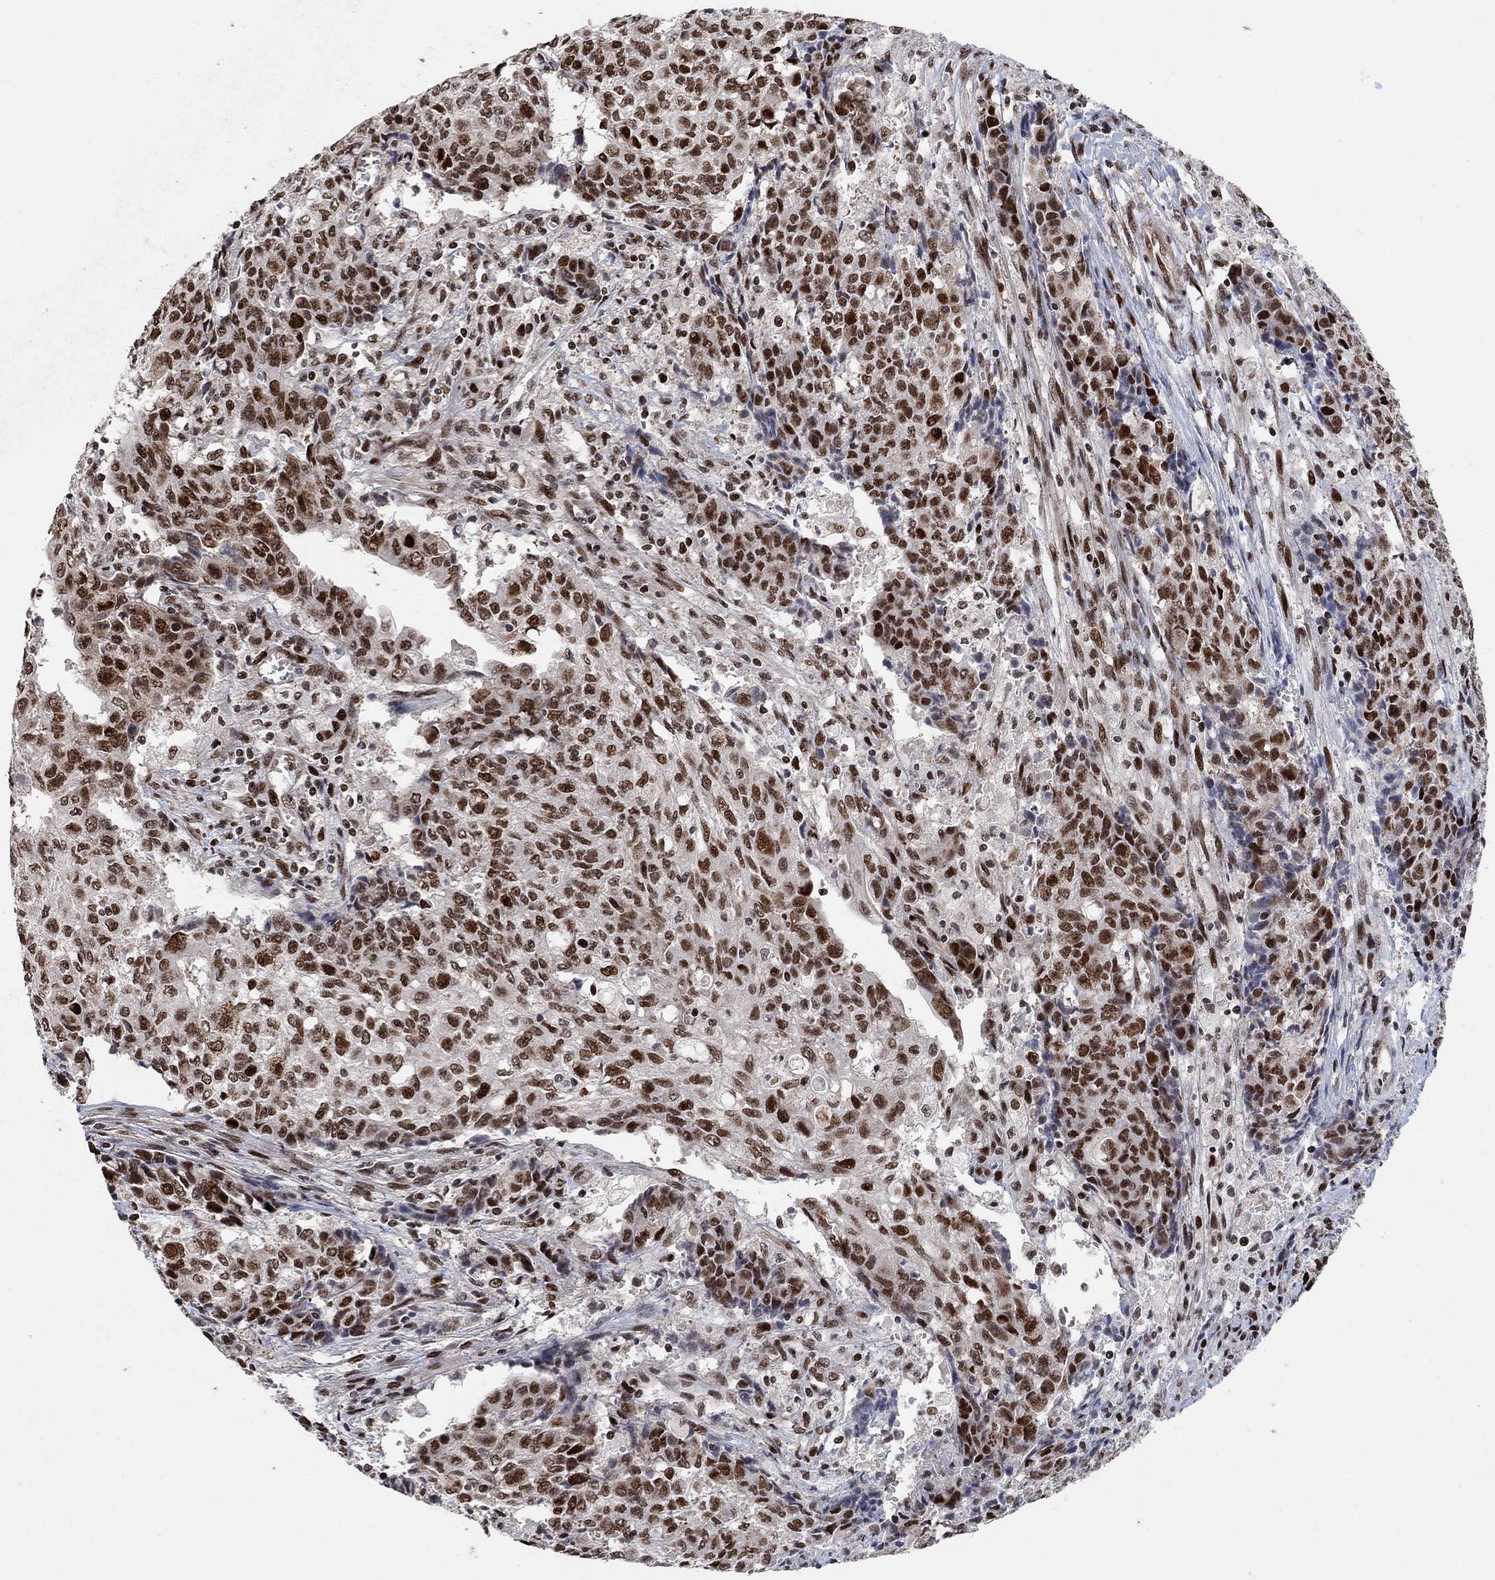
{"staining": {"intensity": "strong", "quantity": ">75%", "location": "nuclear"}, "tissue": "ovarian cancer", "cell_type": "Tumor cells", "image_type": "cancer", "snomed": [{"axis": "morphology", "description": "Carcinoma, endometroid"}, {"axis": "topography", "description": "Ovary"}], "caption": "A brown stain shows strong nuclear staining of a protein in human ovarian cancer tumor cells.", "gene": "E4F1", "patient": {"sex": "female", "age": 42}}